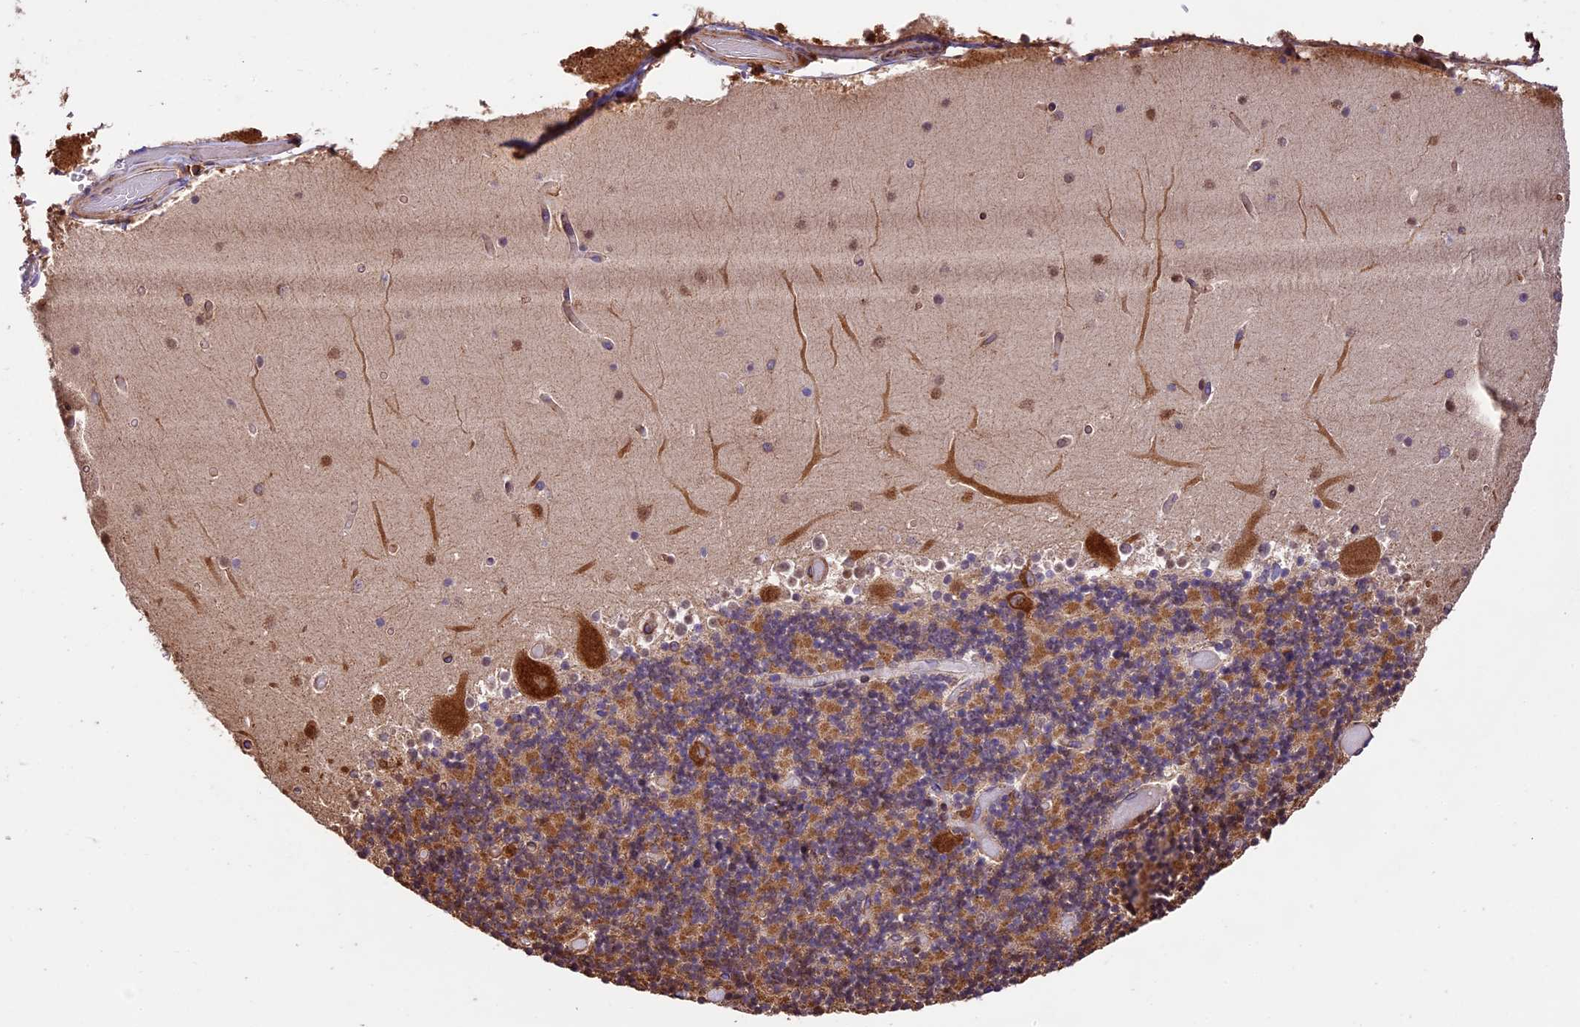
{"staining": {"intensity": "moderate", "quantity": "25%-75%", "location": "cytoplasmic/membranous"}, "tissue": "cerebellum", "cell_type": "Cells in granular layer", "image_type": "normal", "snomed": [{"axis": "morphology", "description": "Normal tissue, NOS"}, {"axis": "topography", "description": "Cerebellum"}], "caption": "Cerebellum stained with IHC demonstrates moderate cytoplasmic/membranous staining in about 25%-75% of cells in granular layer. Immunohistochemistry (ihc) stains the protein in brown and the nuclei are stained blue.", "gene": "KARS1", "patient": {"sex": "female", "age": 28}}